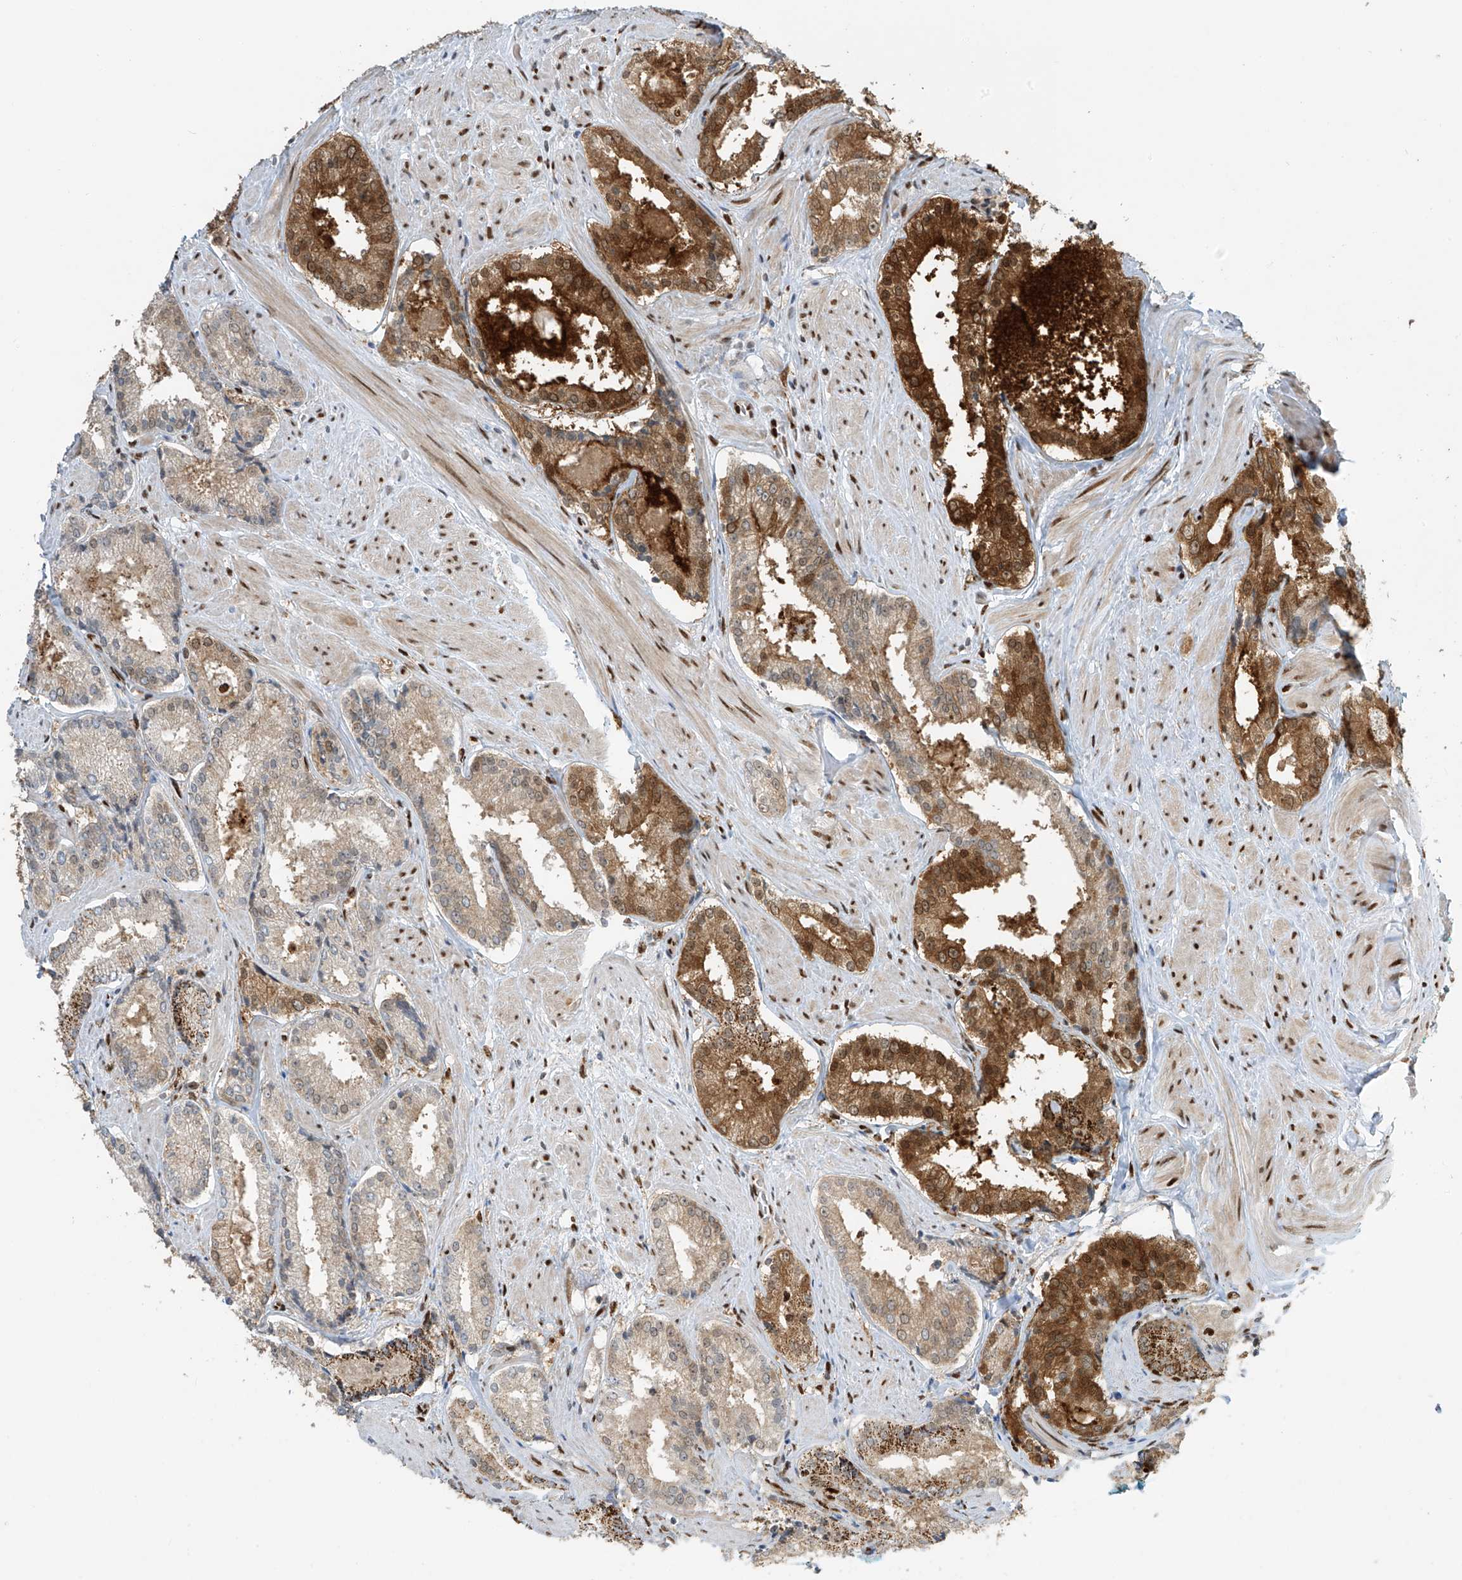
{"staining": {"intensity": "moderate", "quantity": "25%-75%", "location": "cytoplasmic/membranous"}, "tissue": "prostate cancer", "cell_type": "Tumor cells", "image_type": "cancer", "snomed": [{"axis": "morphology", "description": "Adenocarcinoma, Low grade"}, {"axis": "topography", "description": "Prostate"}], "caption": "Prostate low-grade adenocarcinoma was stained to show a protein in brown. There is medium levels of moderate cytoplasmic/membranous expression in approximately 25%-75% of tumor cells.", "gene": "PM20D2", "patient": {"sex": "male", "age": 54}}